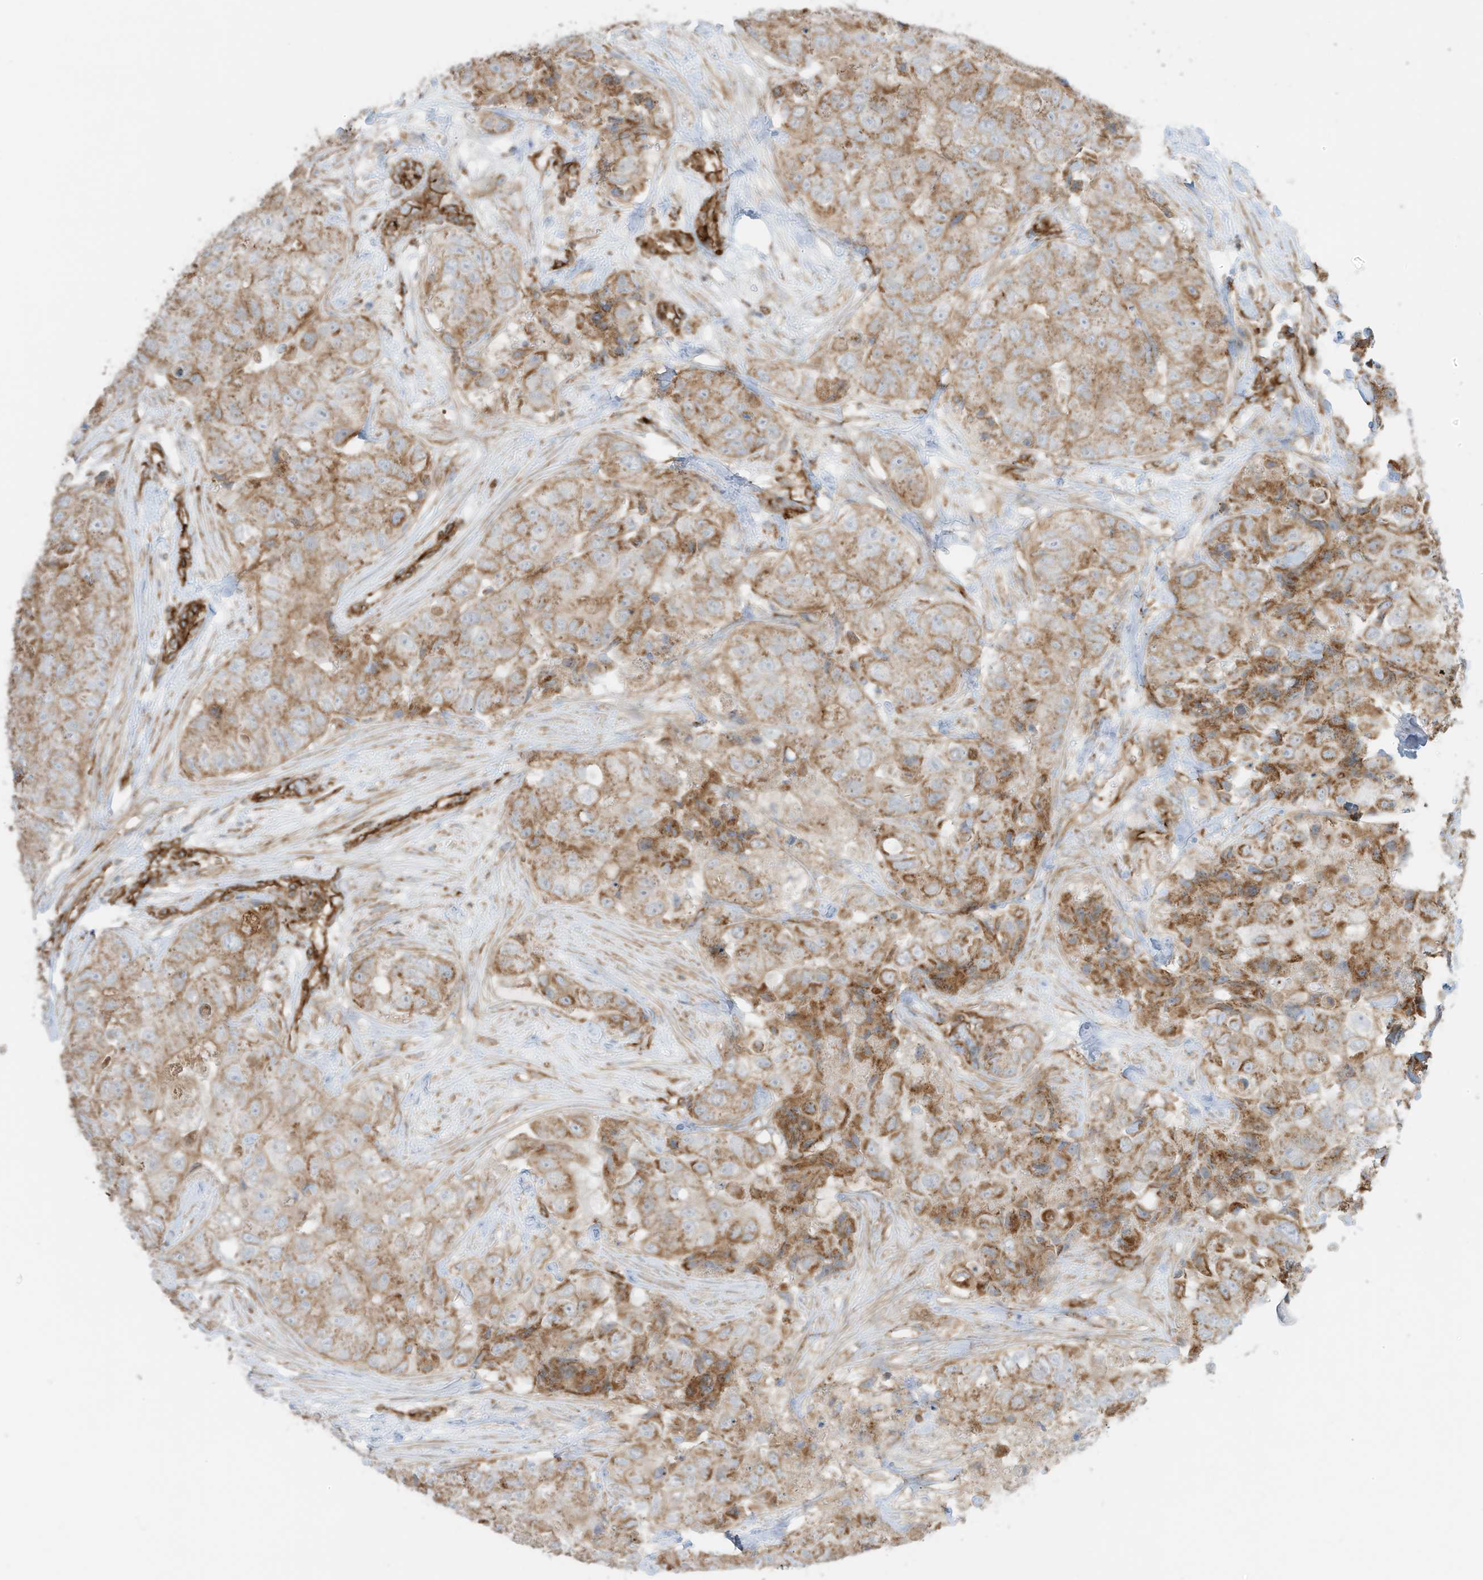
{"staining": {"intensity": "moderate", "quantity": "25%-75%", "location": "cytoplasmic/membranous"}, "tissue": "breast cancer", "cell_type": "Tumor cells", "image_type": "cancer", "snomed": [{"axis": "morphology", "description": "Duct carcinoma"}, {"axis": "topography", "description": "Breast"}], "caption": "Breast cancer (invasive ductal carcinoma) was stained to show a protein in brown. There is medium levels of moderate cytoplasmic/membranous staining in approximately 25%-75% of tumor cells. Using DAB (brown) and hematoxylin (blue) stains, captured at high magnification using brightfield microscopy.", "gene": "ABCB7", "patient": {"sex": "female", "age": 62}}